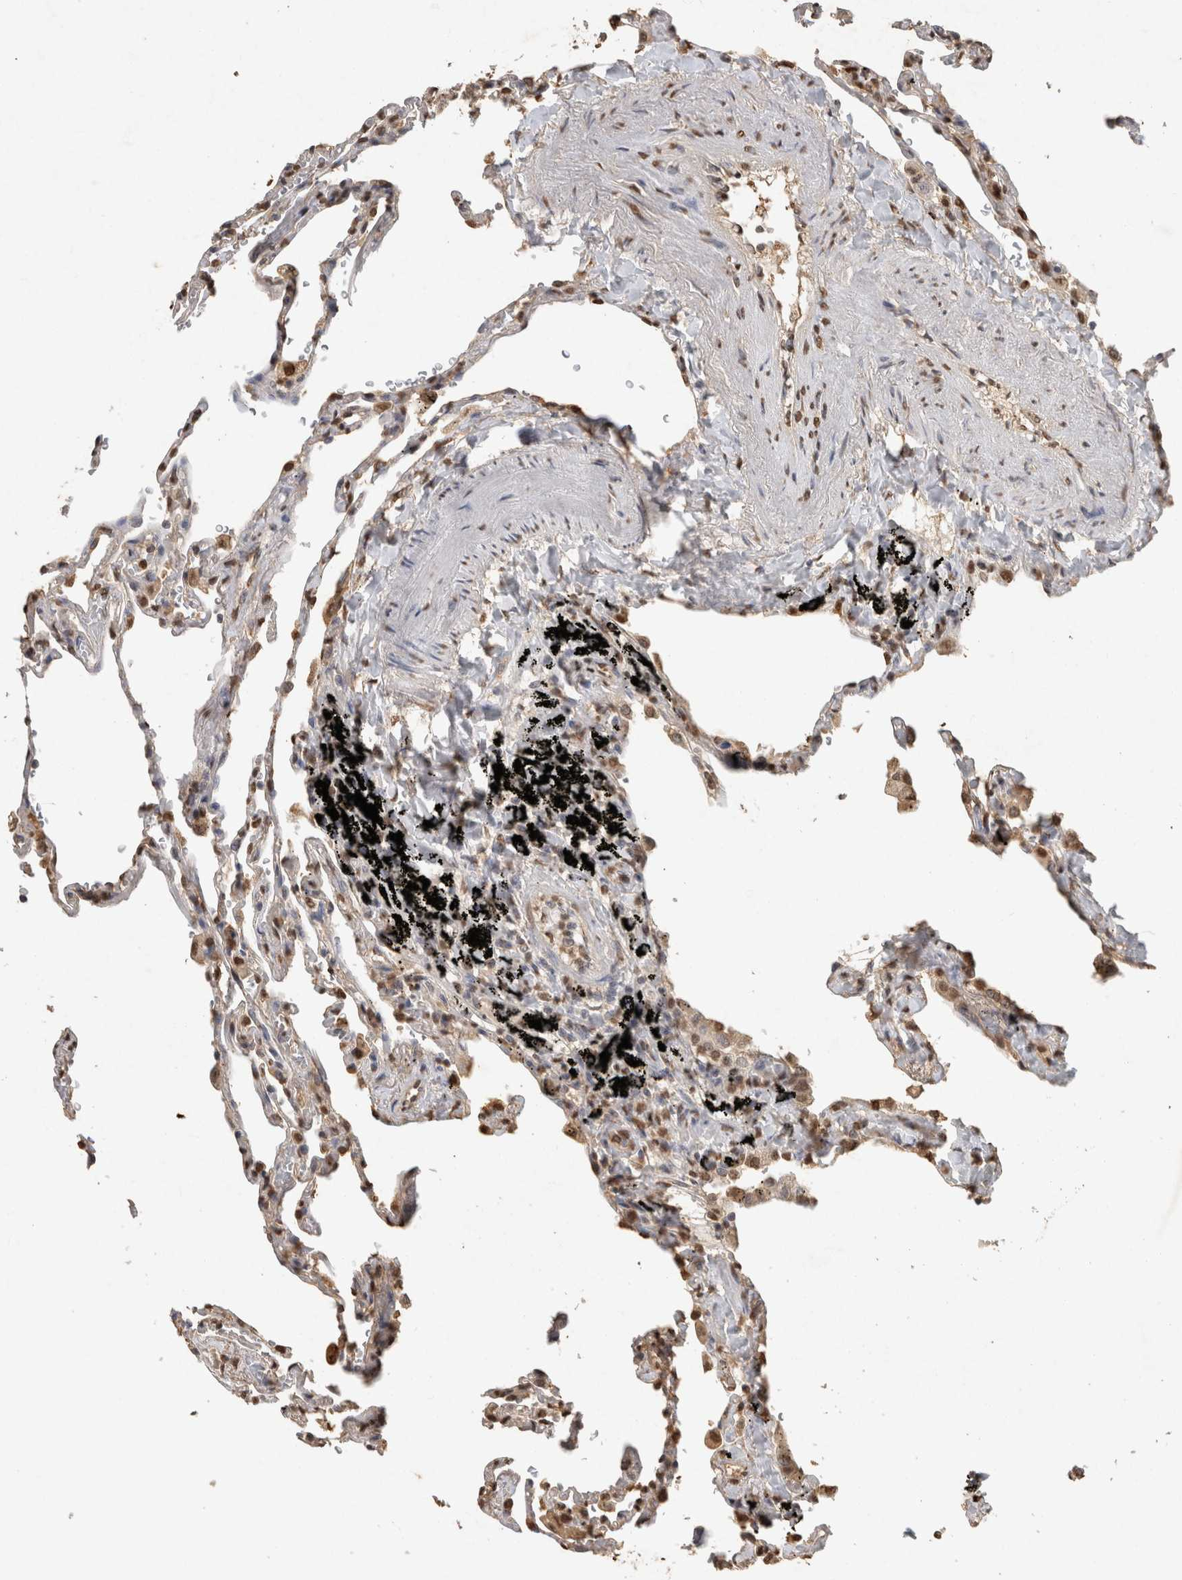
{"staining": {"intensity": "moderate", "quantity": ">75%", "location": "nuclear"}, "tissue": "lung", "cell_type": "Alveolar cells", "image_type": "normal", "snomed": [{"axis": "morphology", "description": "Normal tissue, NOS"}, {"axis": "topography", "description": "Lung"}], "caption": "Protein analysis of normal lung shows moderate nuclear staining in approximately >75% of alveolar cells. The protein of interest is stained brown, and the nuclei are stained in blue (DAB IHC with brightfield microscopy, high magnification).", "gene": "HAND2", "patient": {"sex": "male", "age": 59}}